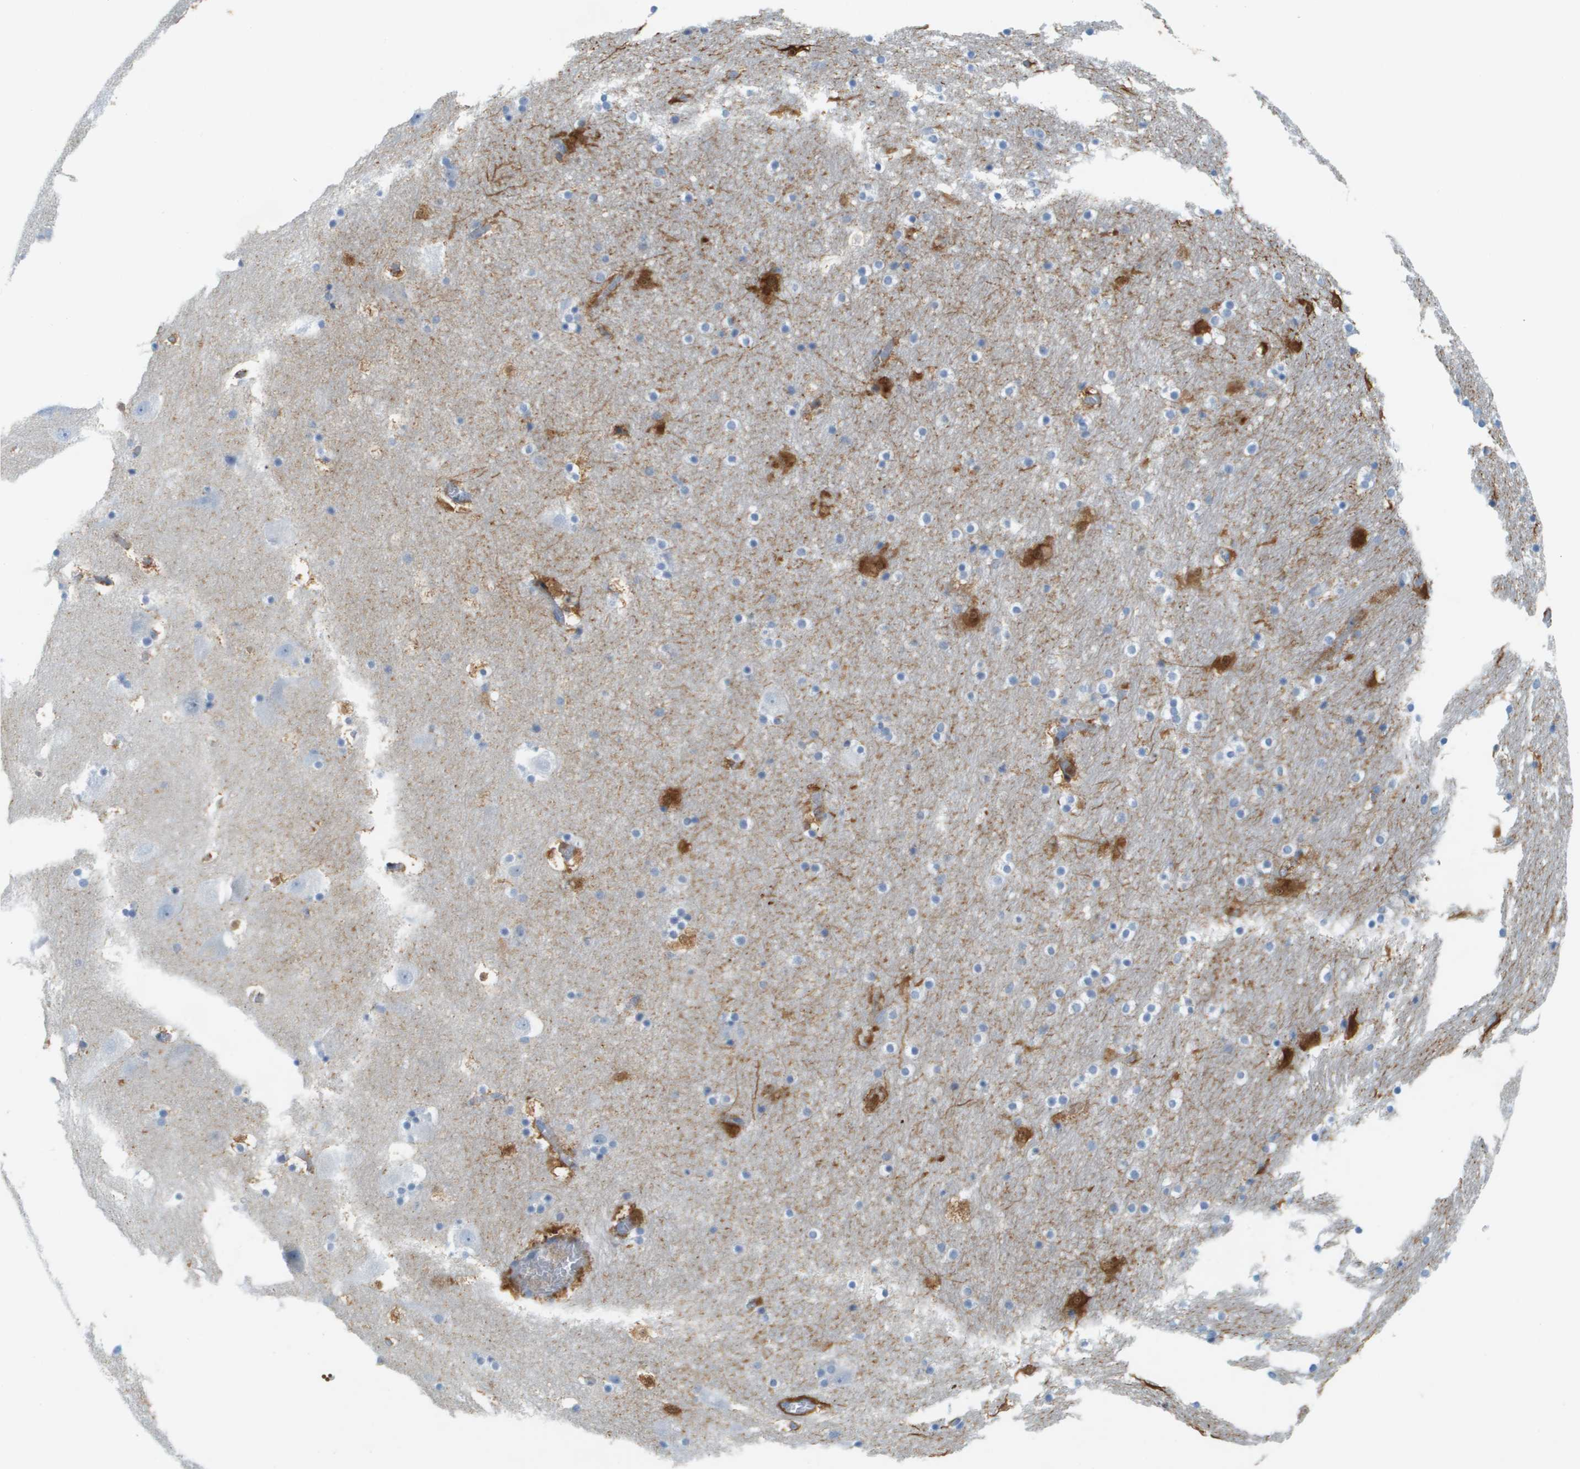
{"staining": {"intensity": "negative", "quantity": "none", "location": "none"}, "tissue": "hippocampus", "cell_type": "Glial cells", "image_type": "normal", "snomed": [{"axis": "morphology", "description": "Normal tissue, NOS"}, {"axis": "topography", "description": "Hippocampus"}], "caption": "High magnification brightfield microscopy of normal hippocampus stained with DAB (3,3'-diaminobenzidine) (brown) and counterstained with hematoxylin (blue): glial cells show no significant positivity. (DAB (3,3'-diaminobenzidine) immunohistochemistry visualized using brightfield microscopy, high magnification).", "gene": "CUL9", "patient": {"sex": "male", "age": 45}}